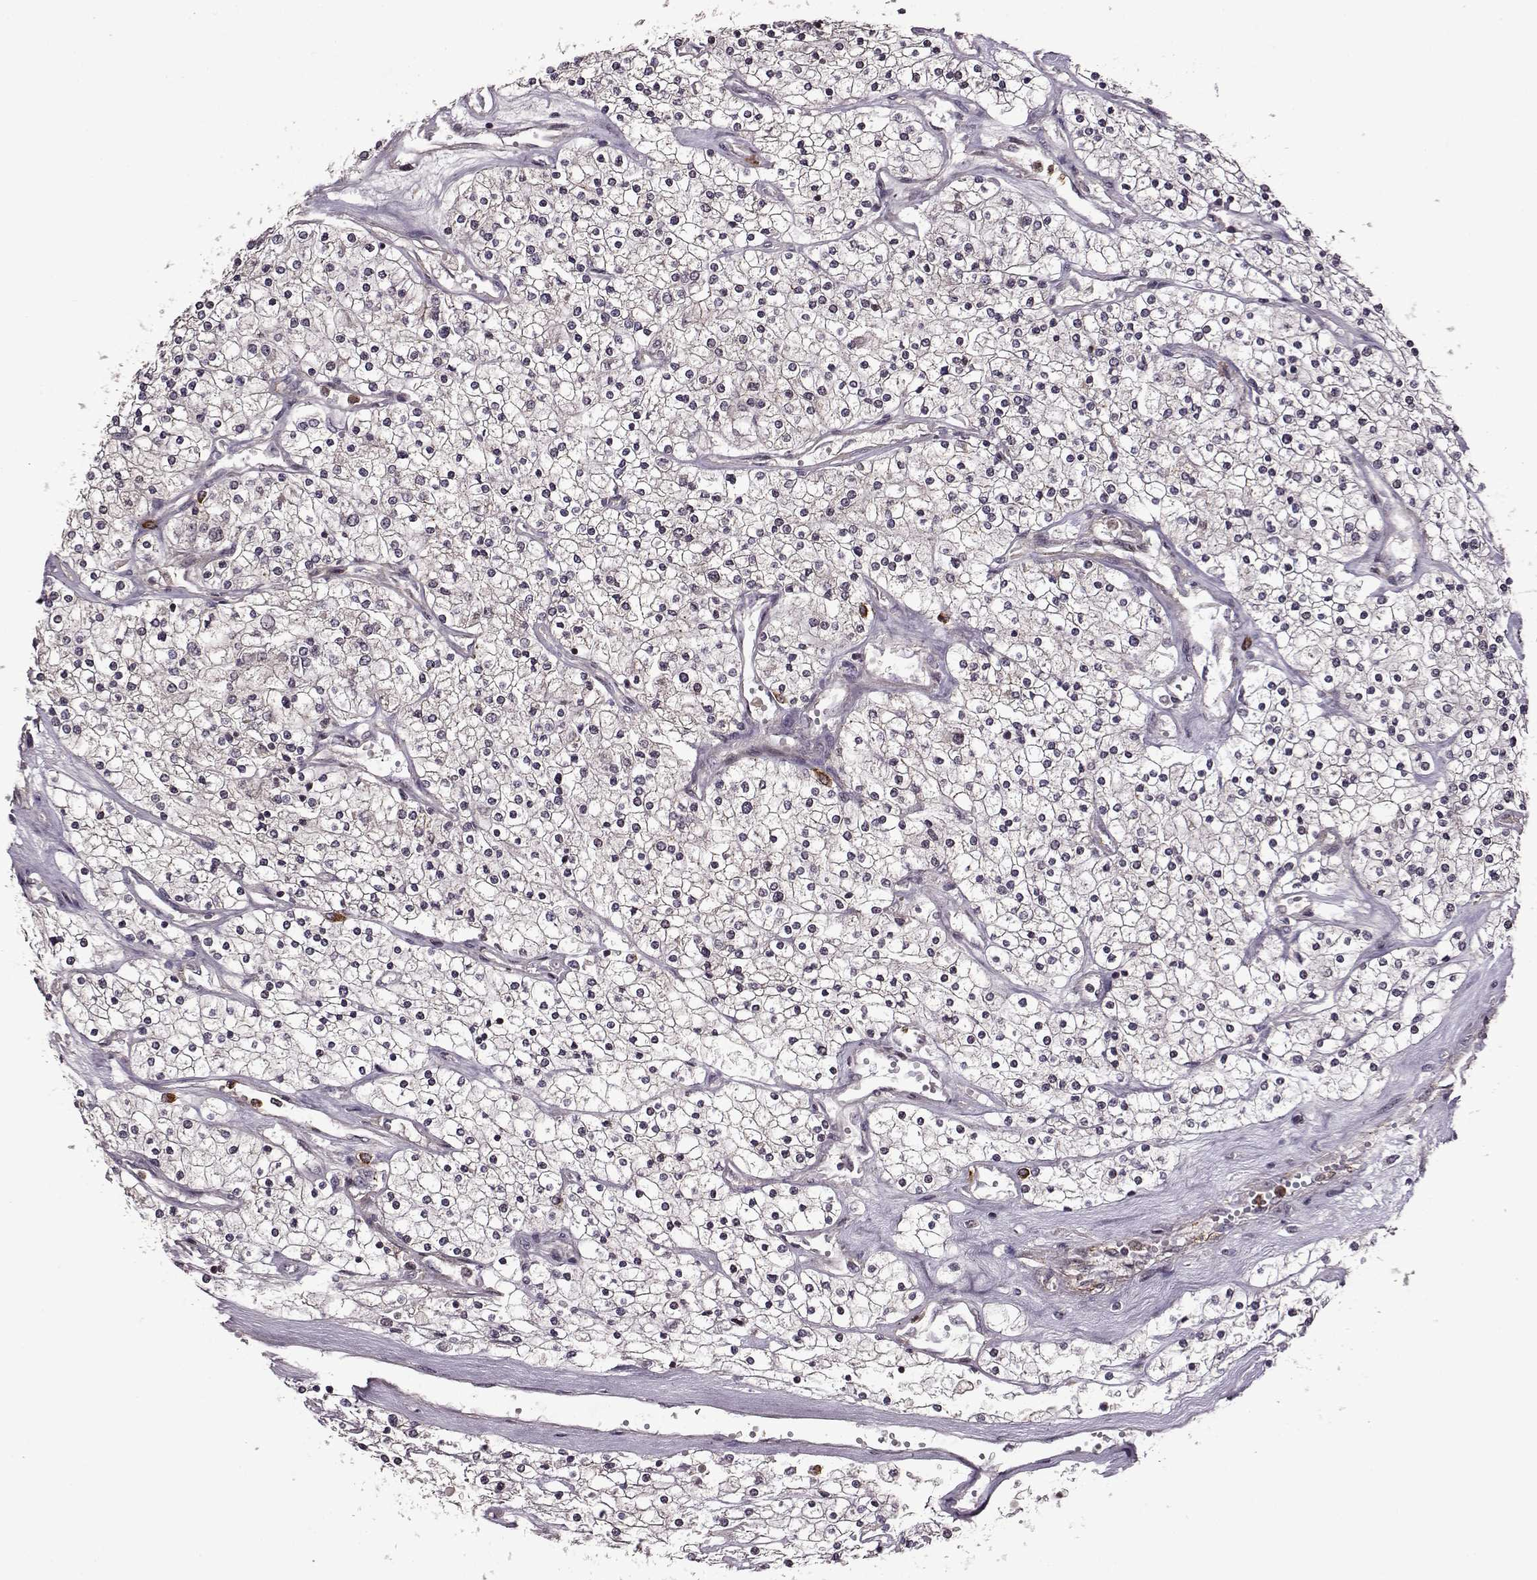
{"staining": {"intensity": "negative", "quantity": "none", "location": "none"}, "tissue": "renal cancer", "cell_type": "Tumor cells", "image_type": "cancer", "snomed": [{"axis": "morphology", "description": "Adenocarcinoma, NOS"}, {"axis": "topography", "description": "Kidney"}], "caption": "Immunohistochemistry (IHC) histopathology image of human renal cancer (adenocarcinoma) stained for a protein (brown), which demonstrates no expression in tumor cells.", "gene": "TRMU", "patient": {"sex": "male", "age": 80}}